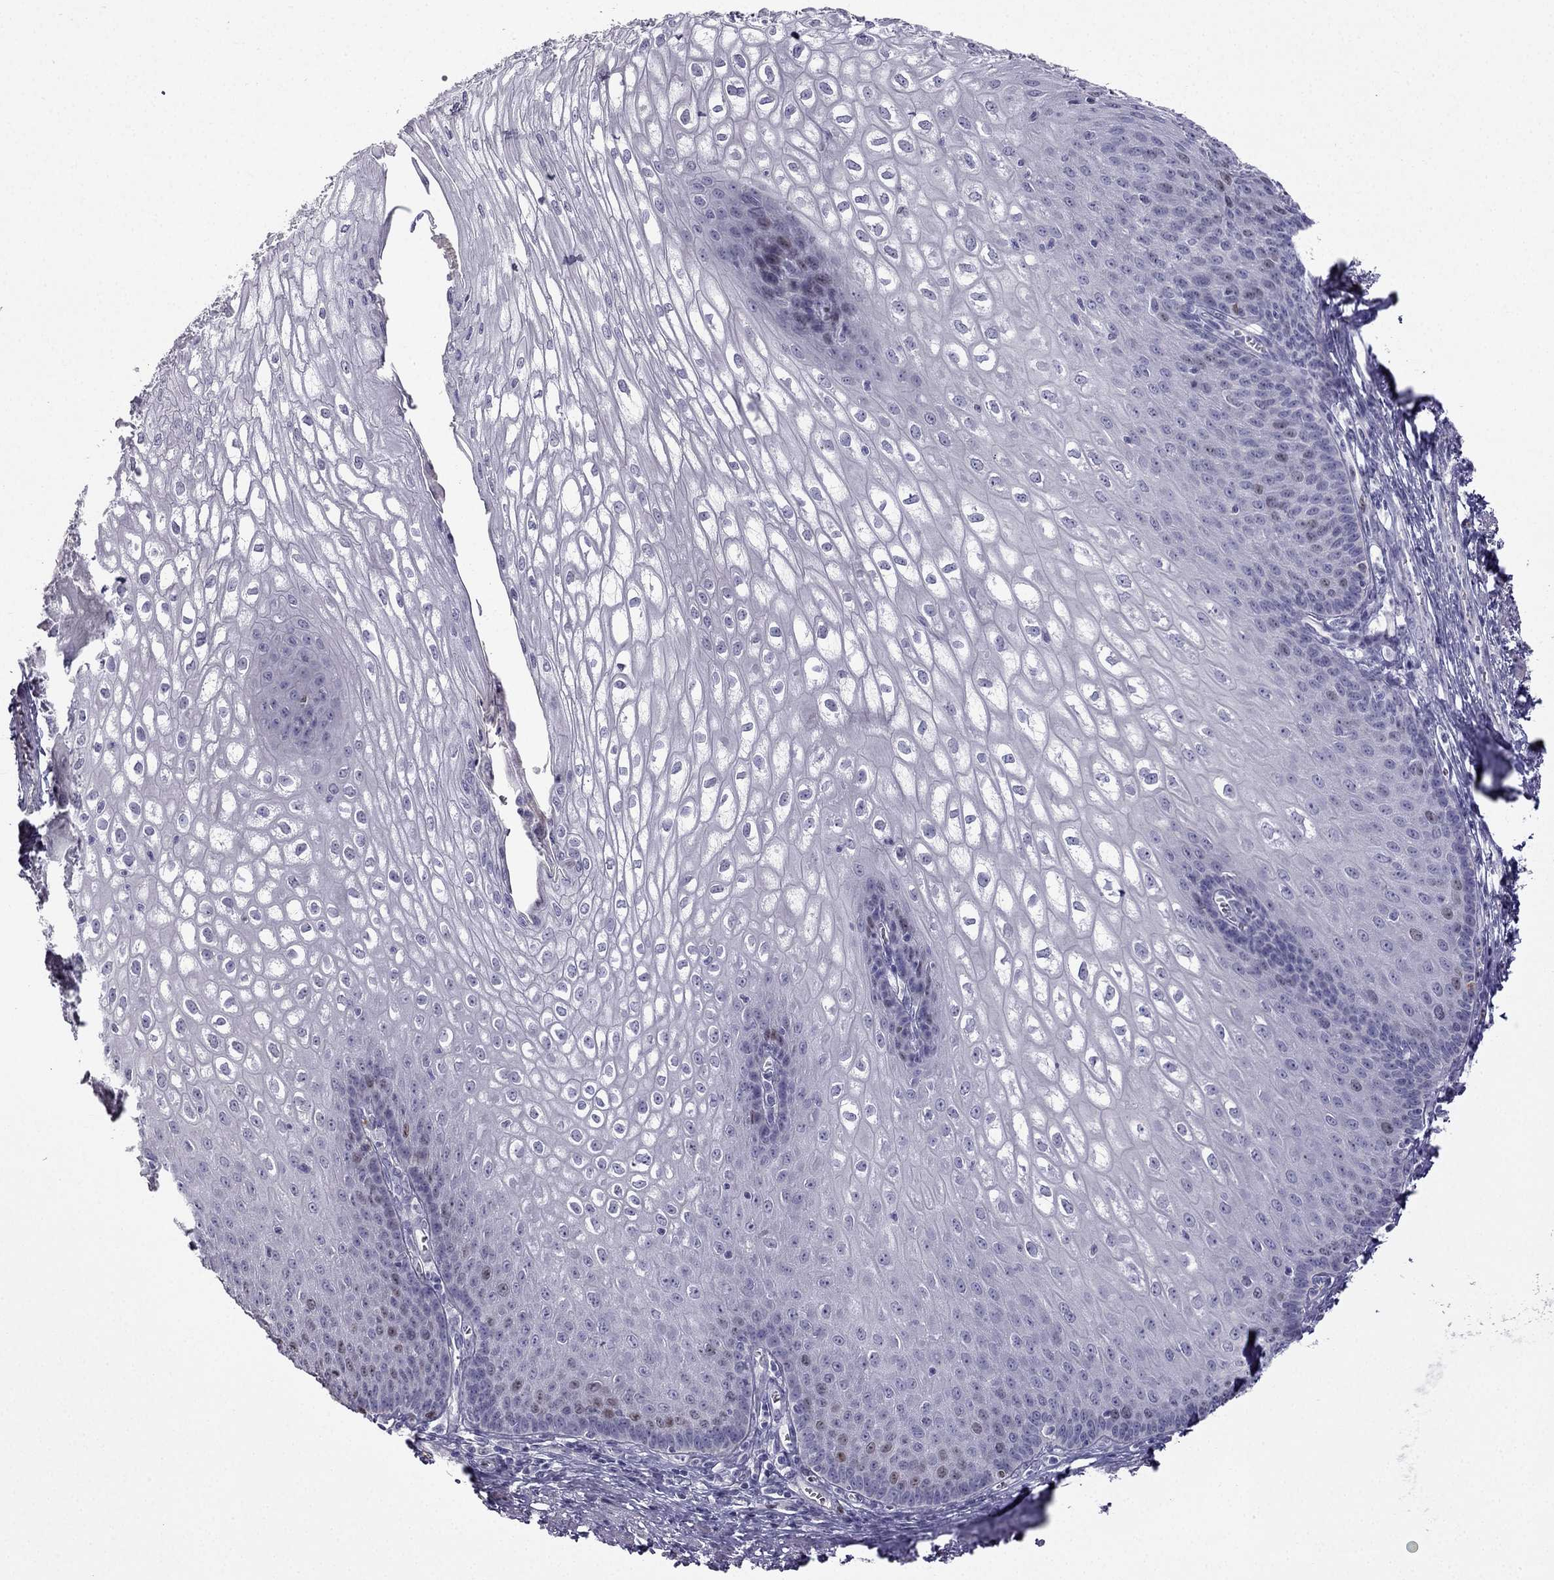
{"staining": {"intensity": "weak", "quantity": "<25%", "location": "nuclear"}, "tissue": "esophagus", "cell_type": "Squamous epithelial cells", "image_type": "normal", "snomed": [{"axis": "morphology", "description": "Normal tissue, NOS"}, {"axis": "topography", "description": "Esophagus"}], "caption": "Squamous epithelial cells are negative for brown protein staining in unremarkable esophagus. (DAB (3,3'-diaminobenzidine) immunohistochemistry with hematoxylin counter stain).", "gene": "UHRF1", "patient": {"sex": "male", "age": 58}}